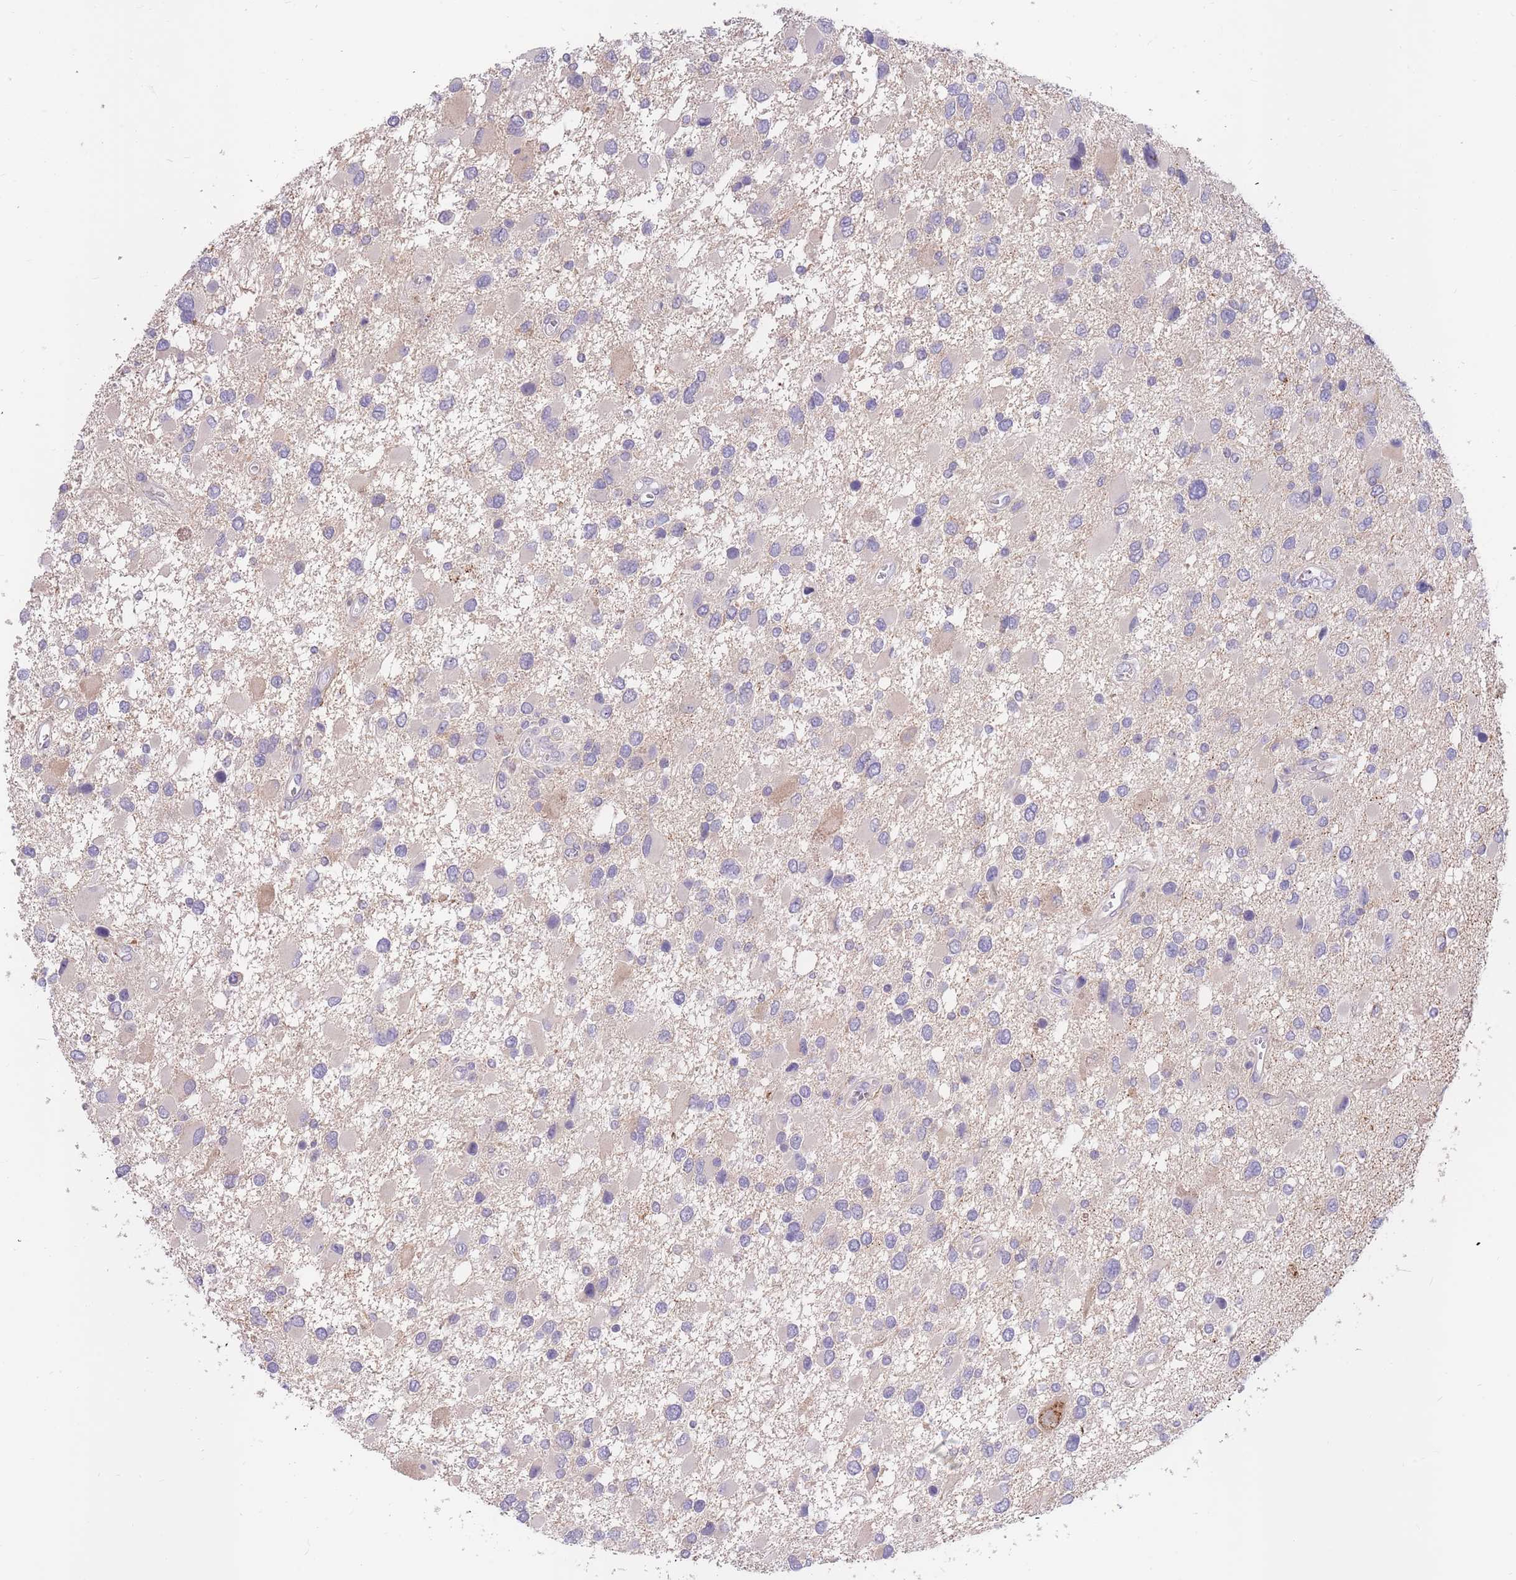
{"staining": {"intensity": "negative", "quantity": "none", "location": "none"}, "tissue": "glioma", "cell_type": "Tumor cells", "image_type": "cancer", "snomed": [{"axis": "morphology", "description": "Glioma, malignant, High grade"}, {"axis": "topography", "description": "Brain"}], "caption": "A photomicrograph of glioma stained for a protein displays no brown staining in tumor cells.", "gene": "BORCS5", "patient": {"sex": "male", "age": 53}}